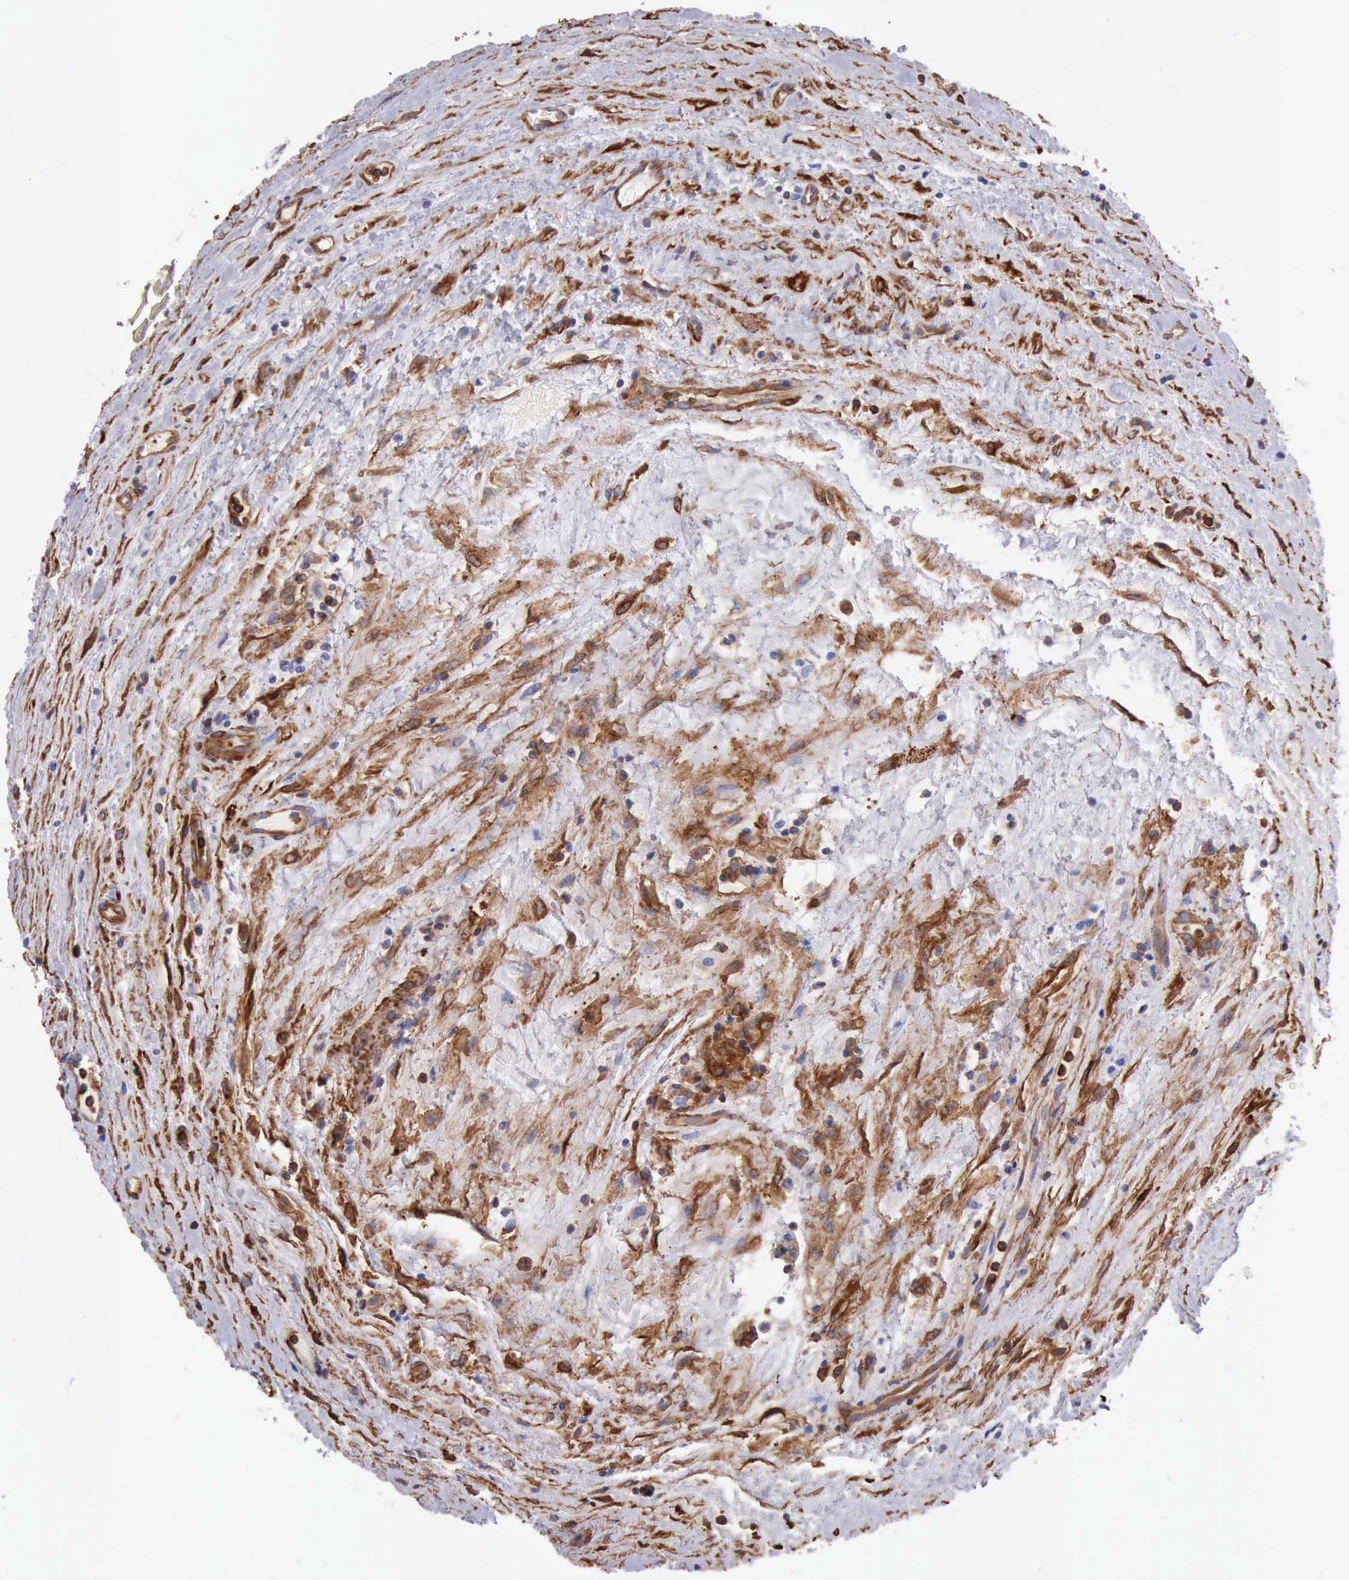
{"staining": {"intensity": "moderate", "quantity": ">75%", "location": "cytoplasmic/membranous"}, "tissue": "testis cancer", "cell_type": "Tumor cells", "image_type": "cancer", "snomed": [{"axis": "morphology", "description": "Seminoma, NOS"}, {"axis": "topography", "description": "Testis"}], "caption": "Immunohistochemistry (IHC) (DAB (3,3'-diaminobenzidine)) staining of testis cancer demonstrates moderate cytoplasmic/membranous protein expression in approximately >75% of tumor cells. The staining was performed using DAB to visualize the protein expression in brown, while the nuclei were stained in blue with hematoxylin (Magnification: 20x).", "gene": "FLNA", "patient": {"sex": "male", "age": 43}}